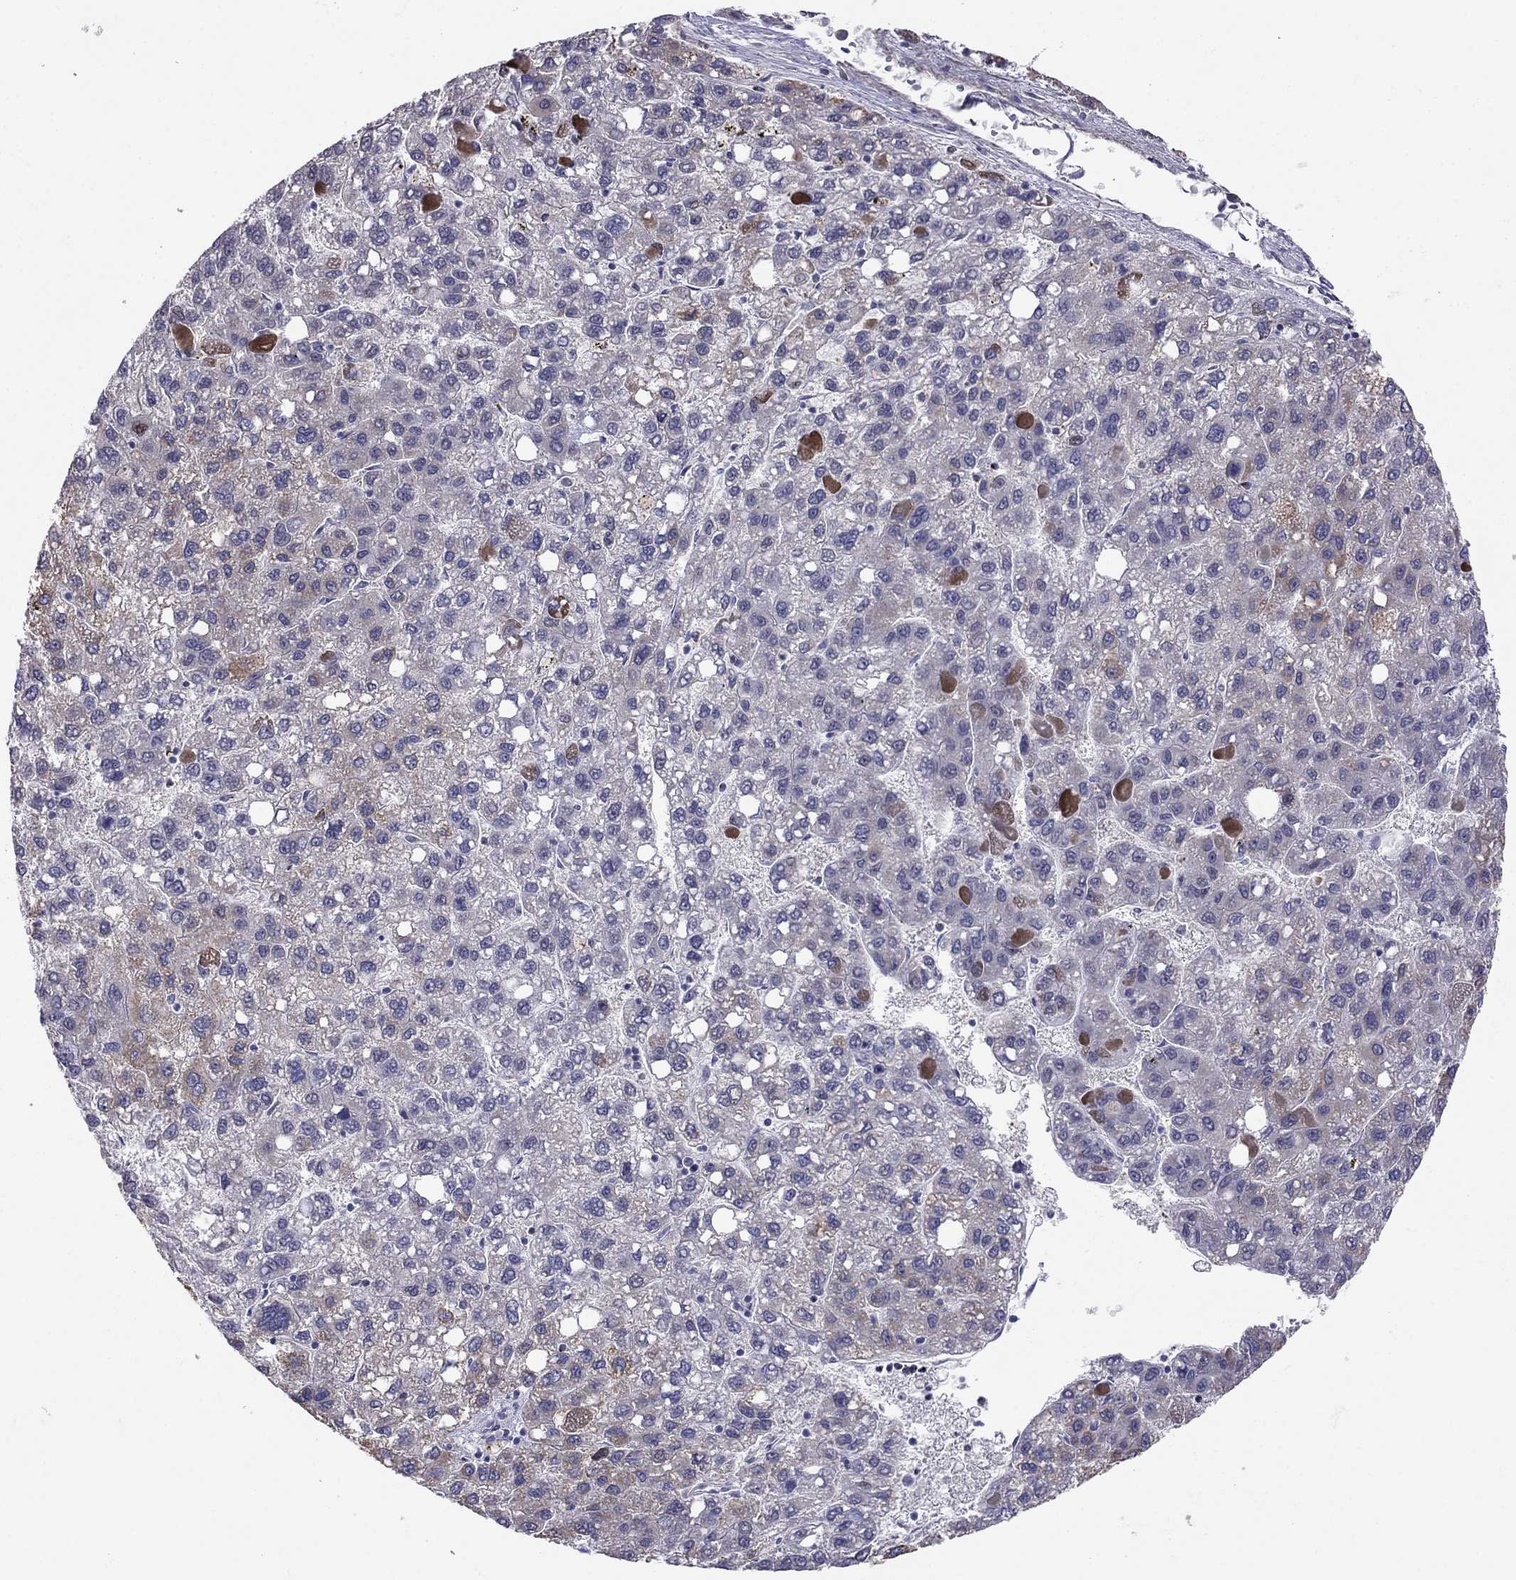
{"staining": {"intensity": "negative", "quantity": "none", "location": "none"}, "tissue": "liver cancer", "cell_type": "Tumor cells", "image_type": "cancer", "snomed": [{"axis": "morphology", "description": "Carcinoma, Hepatocellular, NOS"}, {"axis": "topography", "description": "Liver"}], "caption": "There is no significant staining in tumor cells of liver hepatocellular carcinoma.", "gene": "LRRC39", "patient": {"sex": "female", "age": 82}}